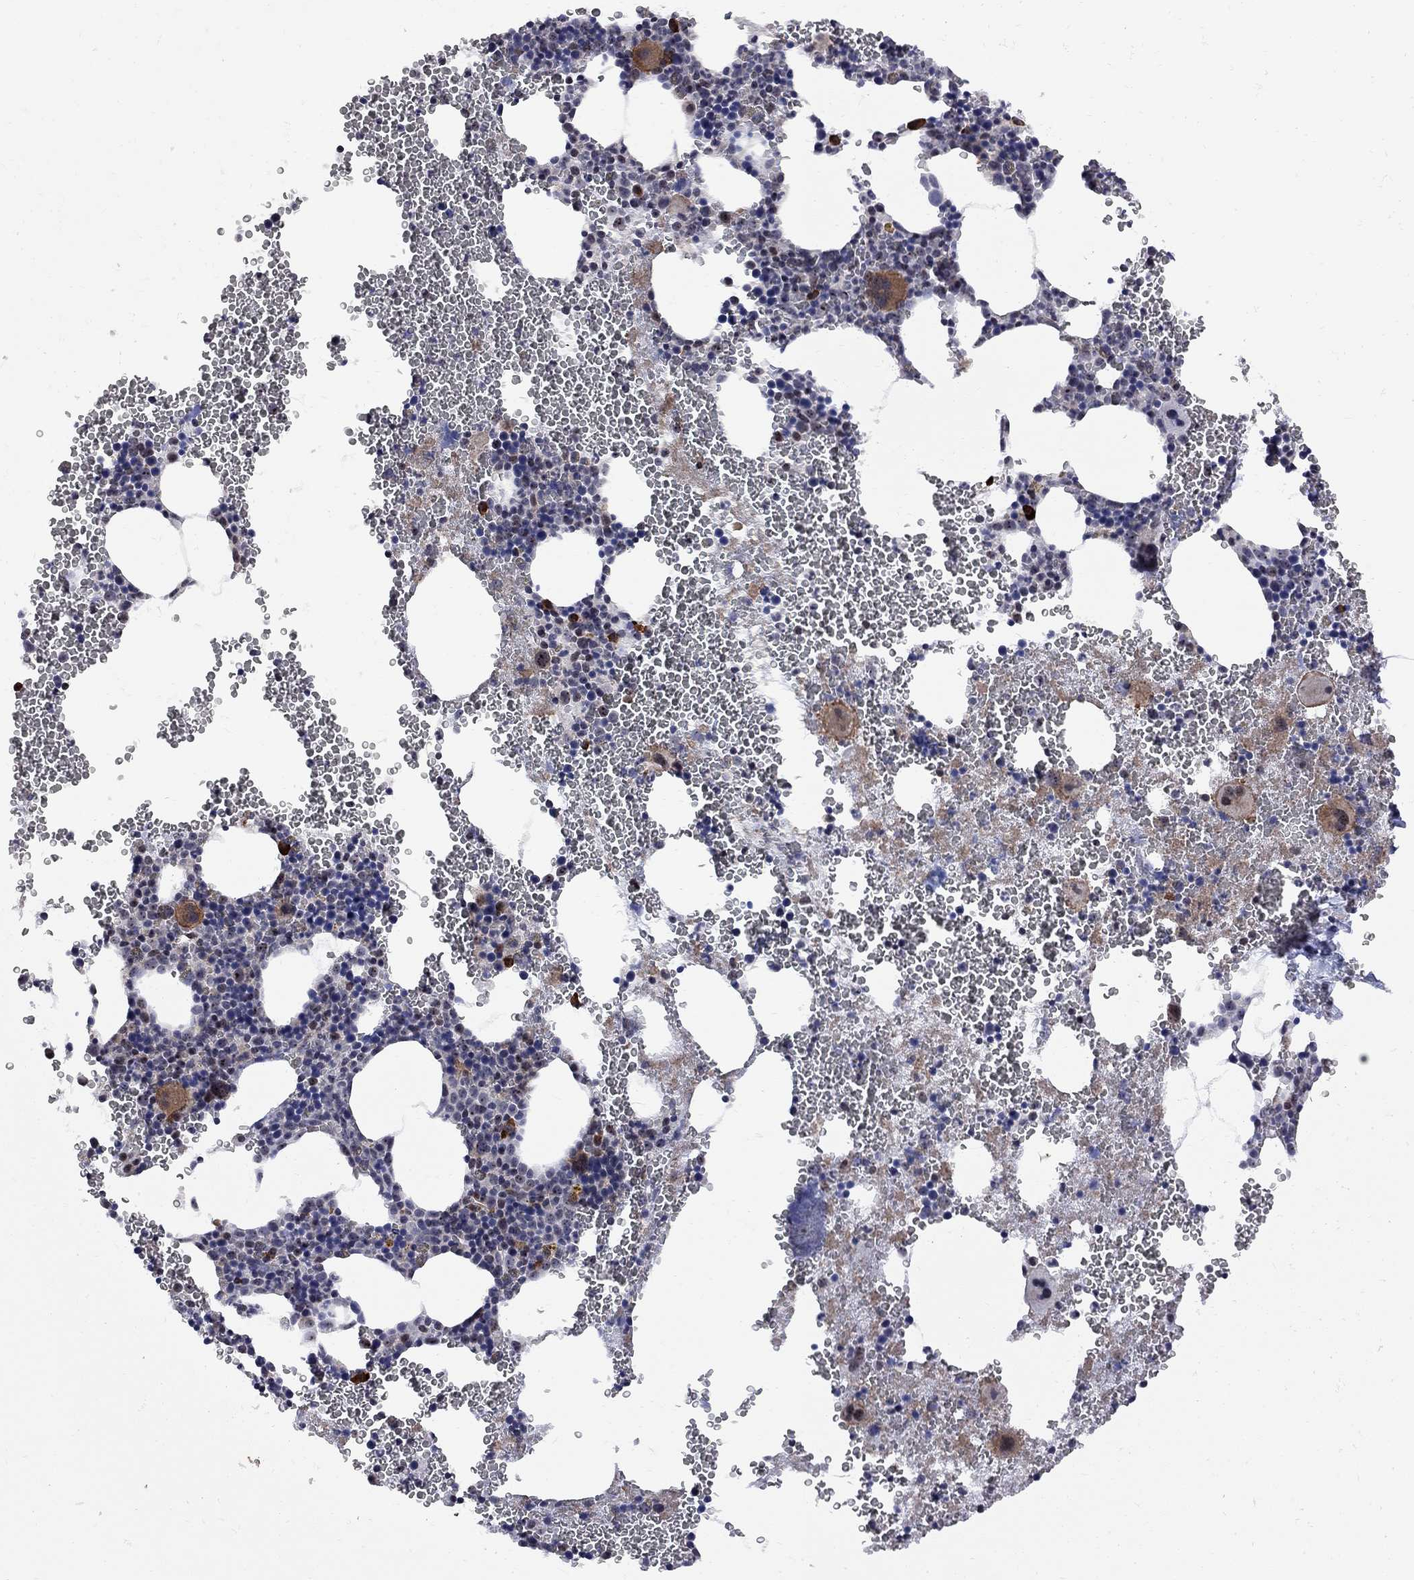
{"staining": {"intensity": "moderate", "quantity": "<25%", "location": "cytoplasmic/membranous,nuclear"}, "tissue": "bone marrow", "cell_type": "Hematopoietic cells", "image_type": "normal", "snomed": [{"axis": "morphology", "description": "Normal tissue, NOS"}, {"axis": "topography", "description": "Bone marrow"}], "caption": "Bone marrow was stained to show a protein in brown. There is low levels of moderate cytoplasmic/membranous,nuclear expression in approximately <25% of hematopoietic cells. The staining was performed using DAB (3,3'-diaminobenzidine), with brown indicating positive protein expression. Nuclei are stained blue with hematoxylin.", "gene": "DHX33", "patient": {"sex": "male", "age": 50}}